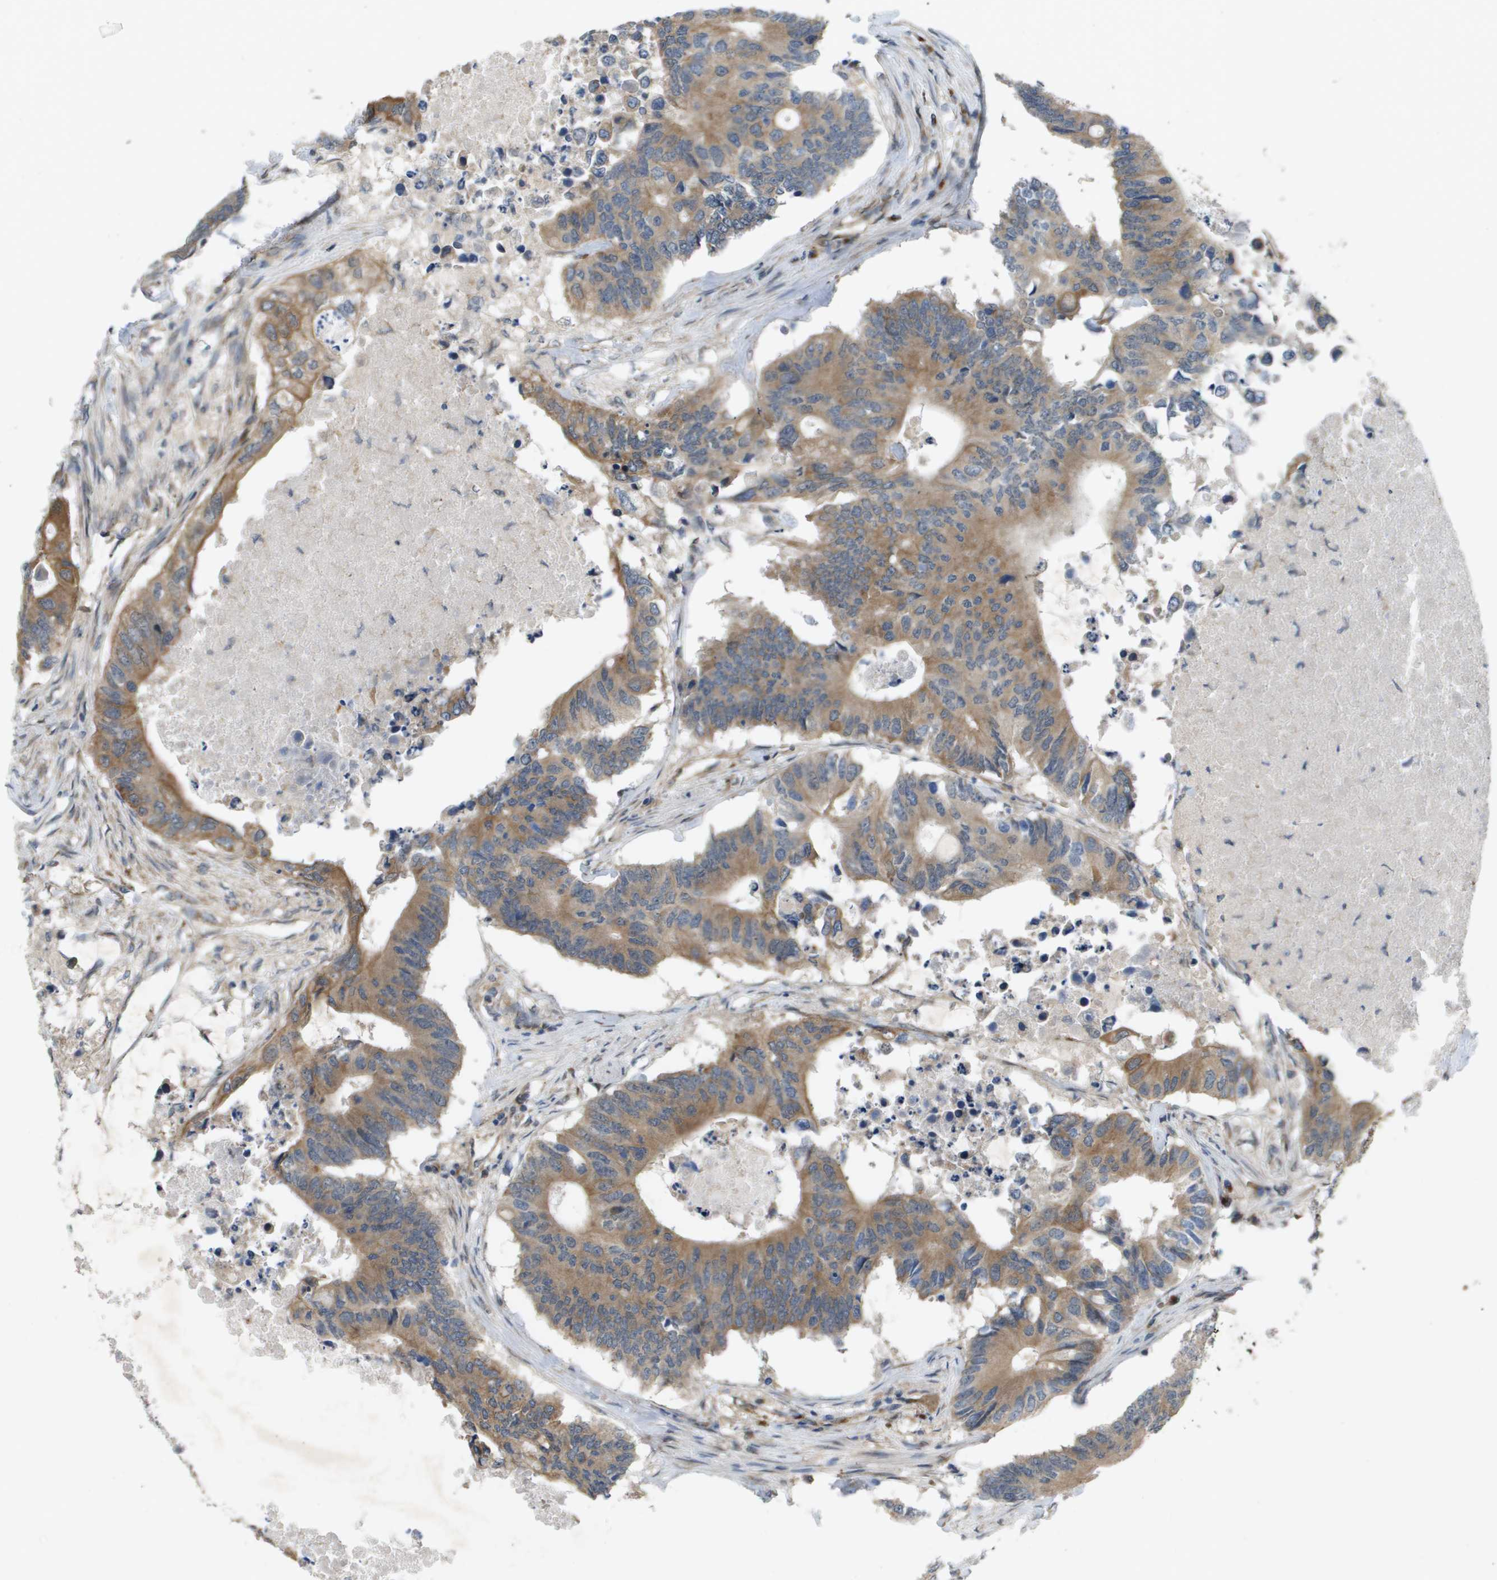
{"staining": {"intensity": "moderate", "quantity": ">75%", "location": "cytoplasmic/membranous"}, "tissue": "colorectal cancer", "cell_type": "Tumor cells", "image_type": "cancer", "snomed": [{"axis": "morphology", "description": "Adenocarcinoma, NOS"}, {"axis": "topography", "description": "Colon"}], "caption": "High-magnification brightfield microscopy of adenocarcinoma (colorectal) stained with DAB (brown) and counterstained with hematoxylin (blue). tumor cells exhibit moderate cytoplasmic/membranous staining is identified in approximately>75% of cells.", "gene": "IFNLR1", "patient": {"sex": "male", "age": 71}}